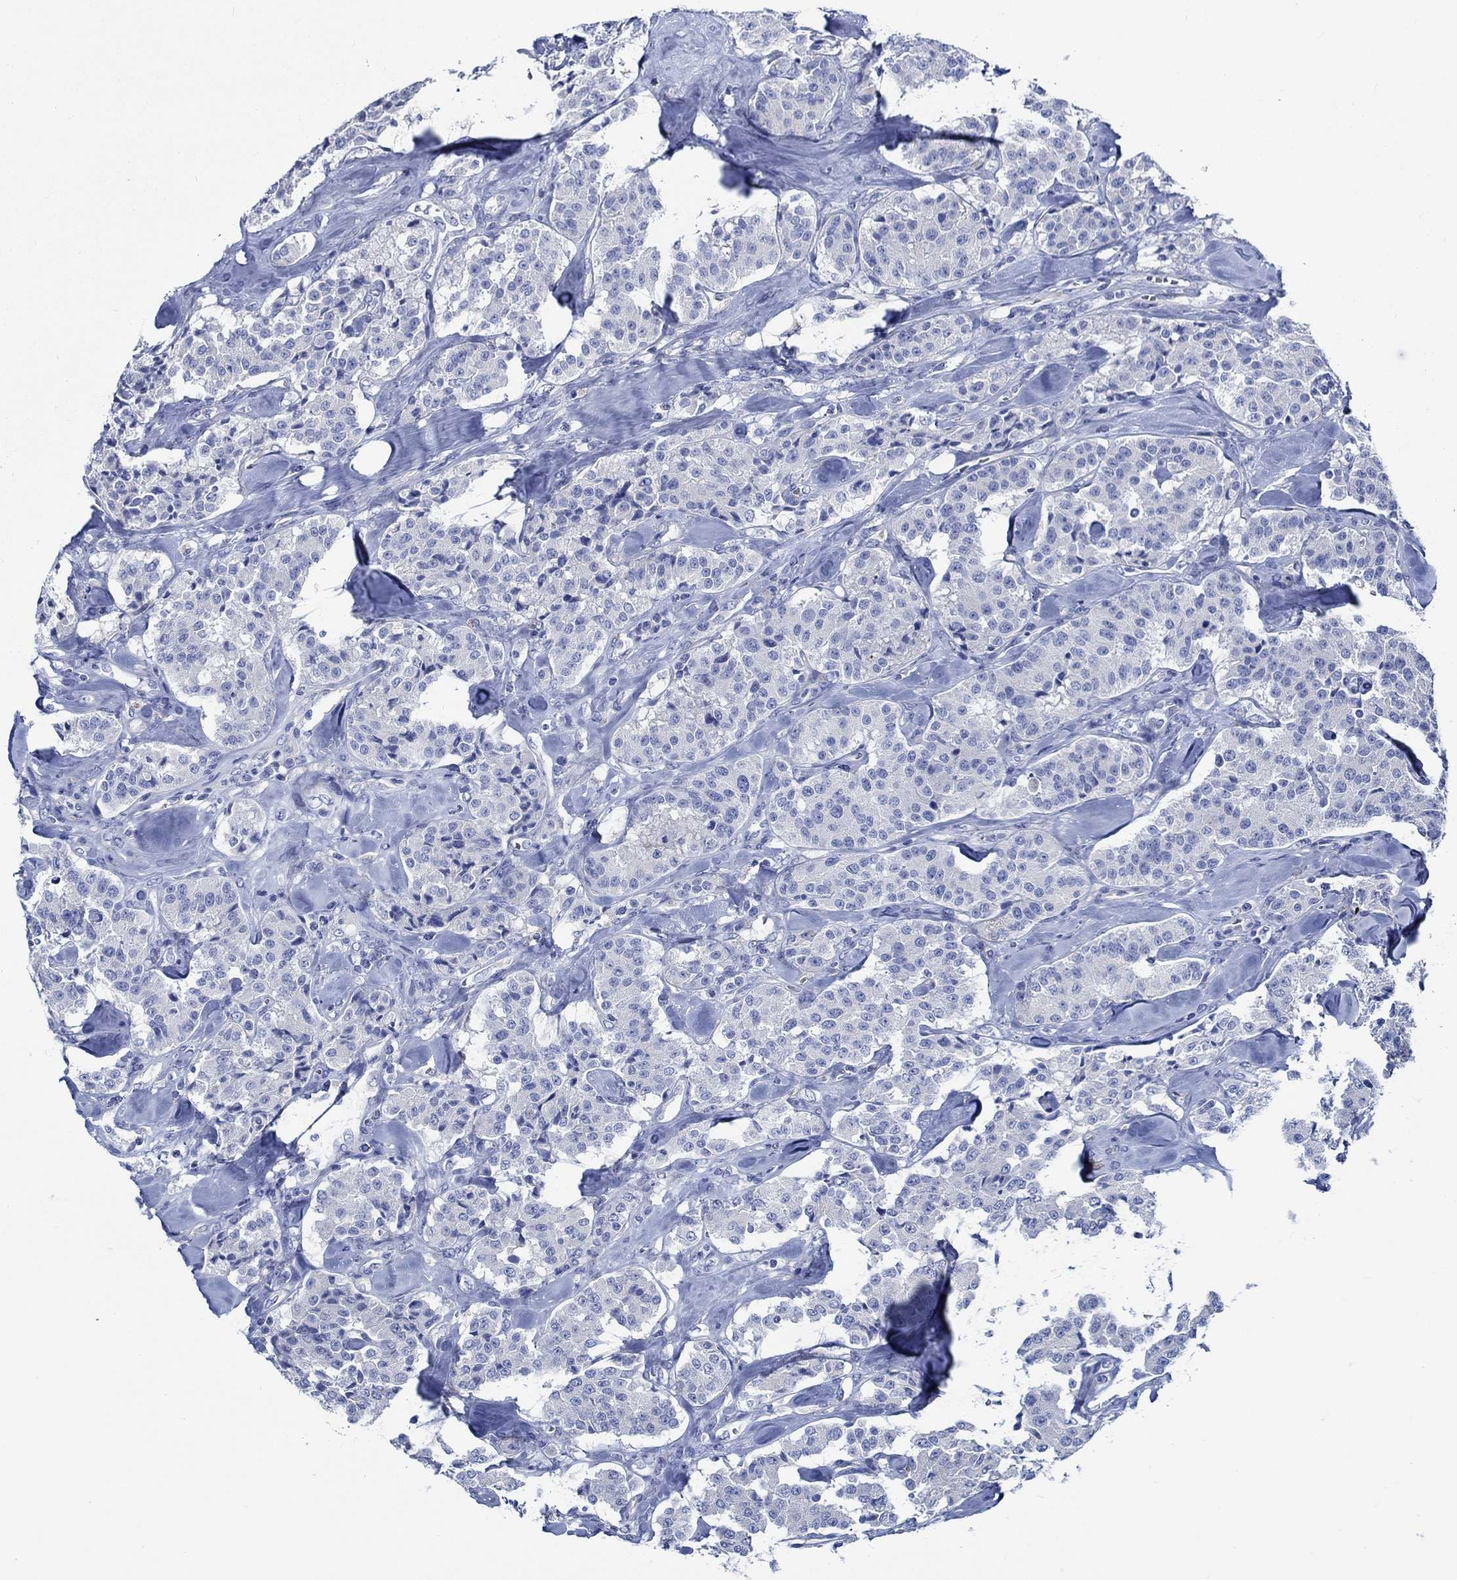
{"staining": {"intensity": "negative", "quantity": "none", "location": "none"}, "tissue": "carcinoid", "cell_type": "Tumor cells", "image_type": "cancer", "snomed": [{"axis": "morphology", "description": "Carcinoid, malignant, NOS"}, {"axis": "topography", "description": "Pancreas"}], "caption": "High power microscopy image of an immunohistochemistry (IHC) photomicrograph of carcinoid, revealing no significant expression in tumor cells.", "gene": "SVEP1", "patient": {"sex": "male", "age": 41}}